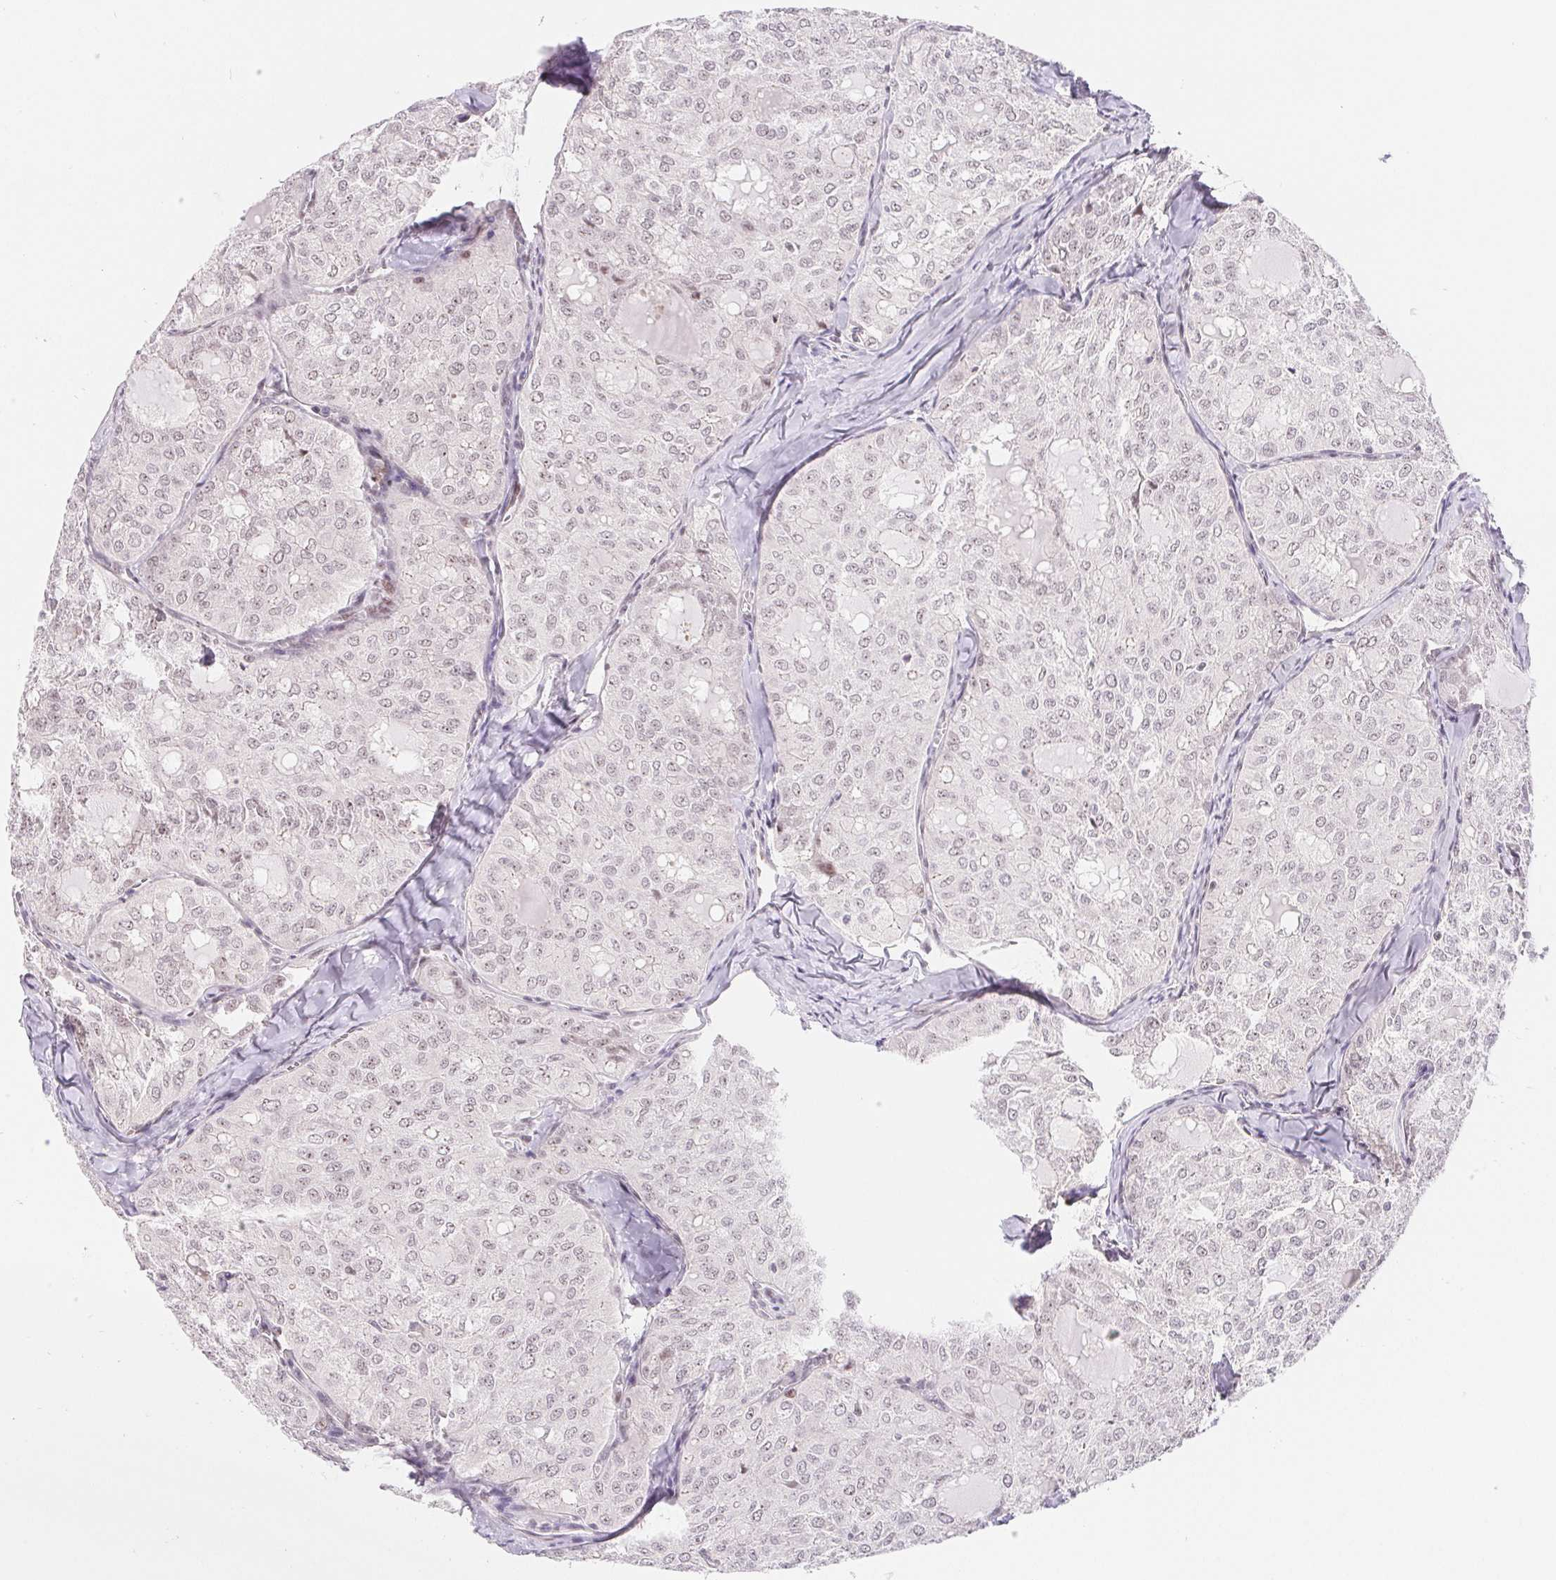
{"staining": {"intensity": "weak", "quantity": "25%-75%", "location": "nuclear"}, "tissue": "thyroid cancer", "cell_type": "Tumor cells", "image_type": "cancer", "snomed": [{"axis": "morphology", "description": "Follicular adenoma carcinoma, NOS"}, {"axis": "topography", "description": "Thyroid gland"}], "caption": "This photomicrograph exhibits immunohistochemistry staining of thyroid cancer, with low weak nuclear positivity in approximately 25%-75% of tumor cells.", "gene": "LCA5L", "patient": {"sex": "male", "age": 75}}